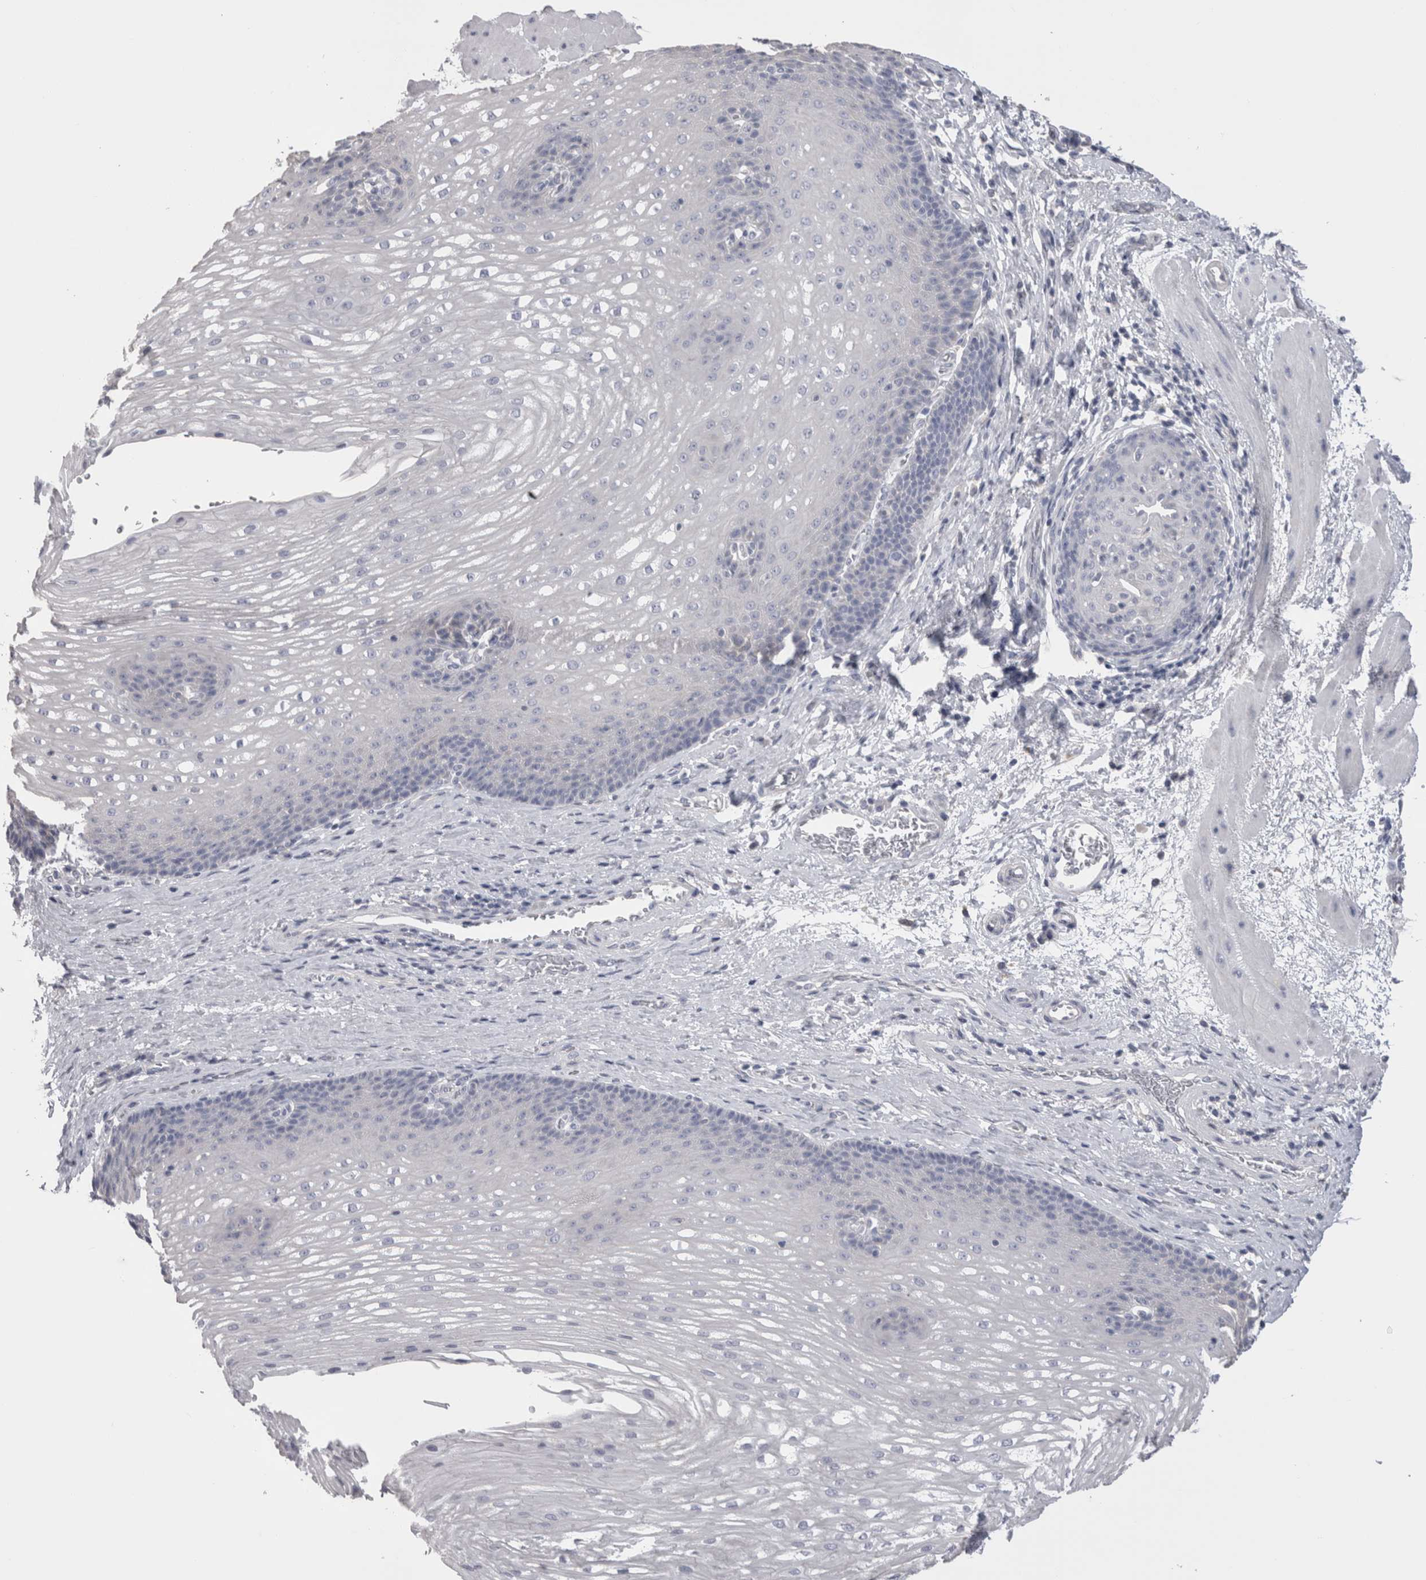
{"staining": {"intensity": "negative", "quantity": "none", "location": "none"}, "tissue": "esophagus", "cell_type": "Squamous epithelial cells", "image_type": "normal", "snomed": [{"axis": "morphology", "description": "Normal tissue, NOS"}, {"axis": "topography", "description": "Esophagus"}], "caption": "Squamous epithelial cells are negative for protein expression in normal human esophagus. (DAB (3,3'-diaminobenzidine) immunohistochemistry (IHC), high magnification).", "gene": "DHRS4", "patient": {"sex": "male", "age": 48}}